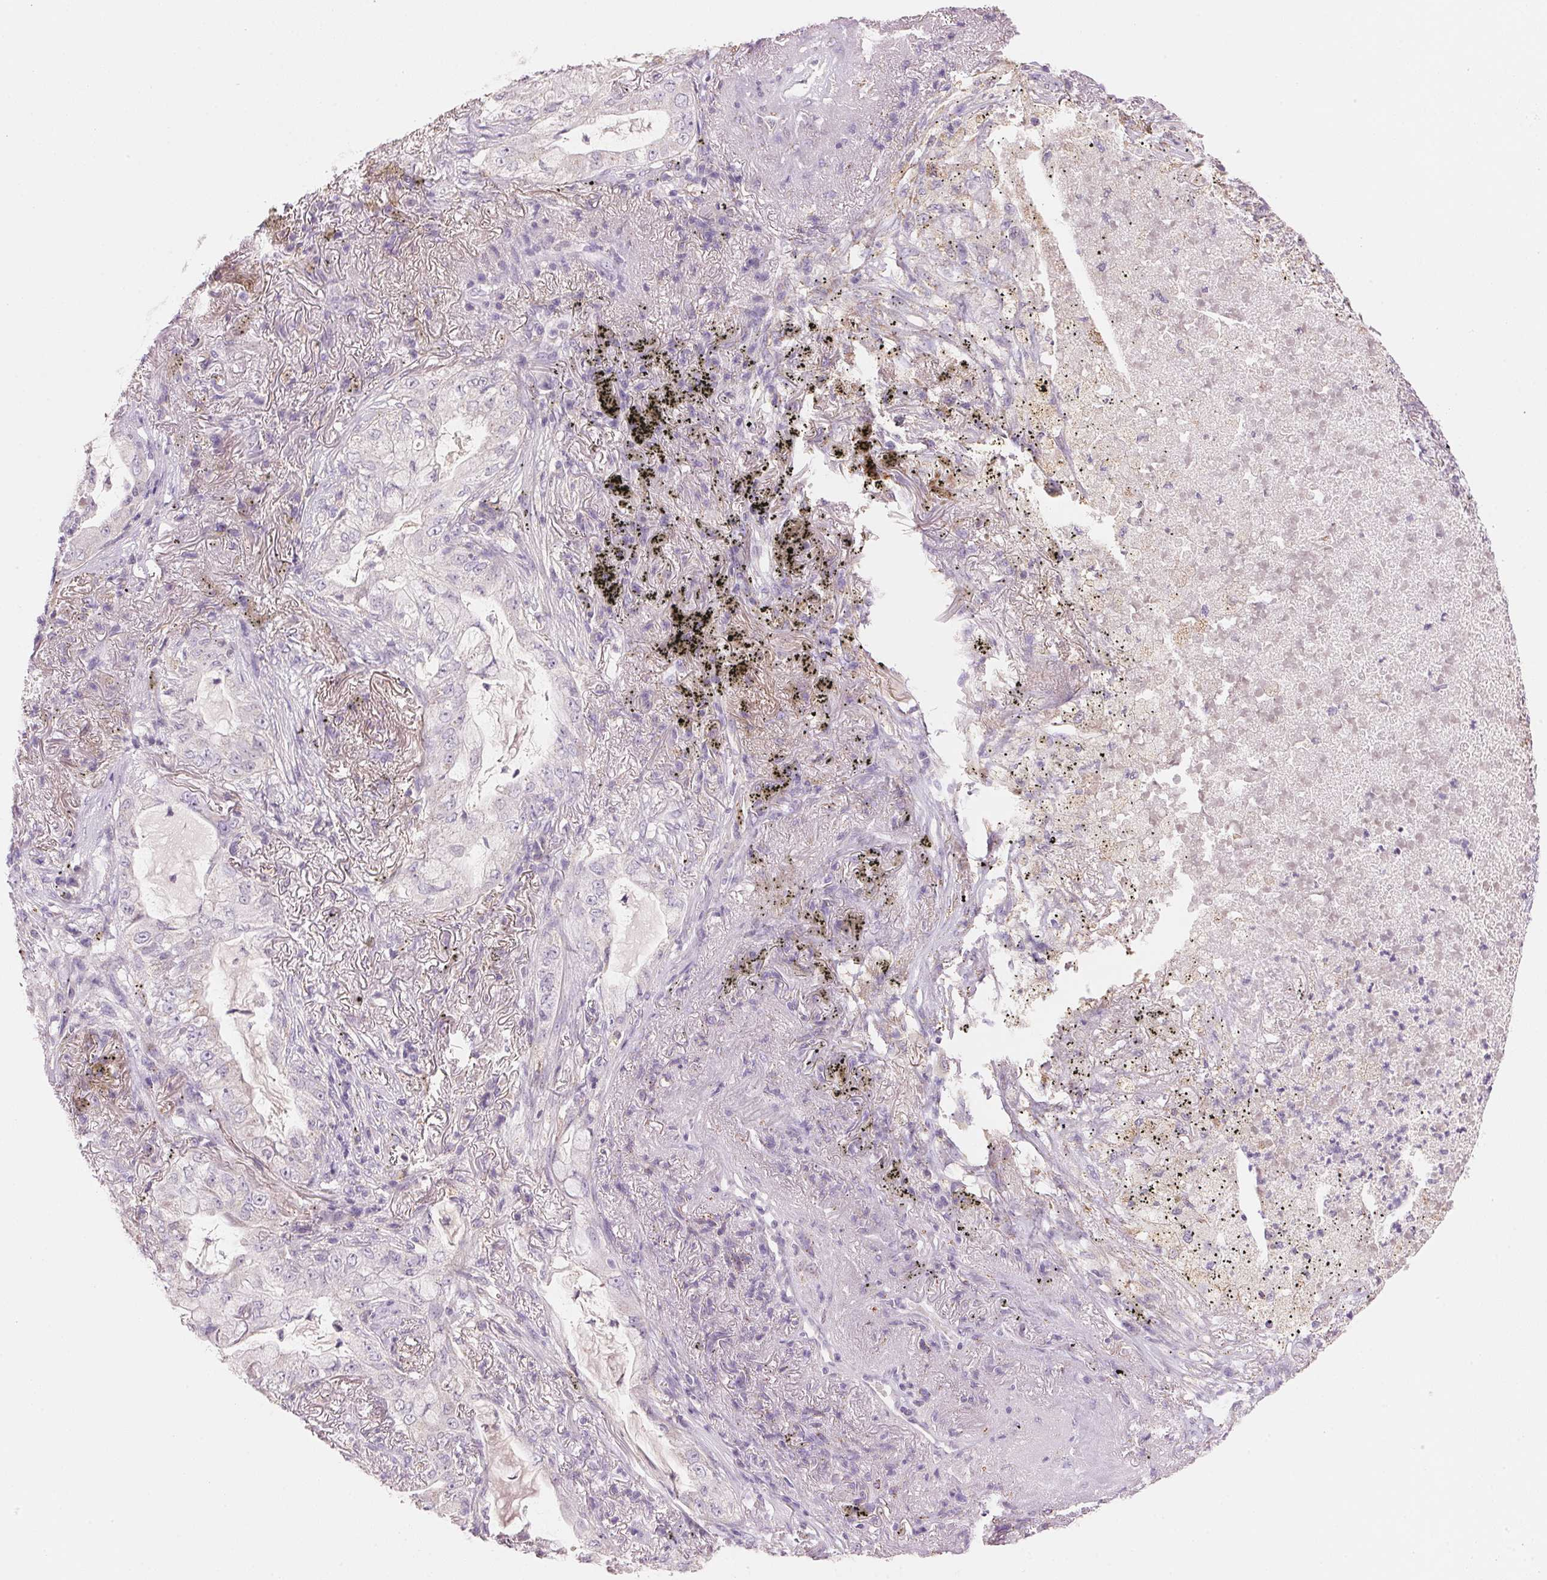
{"staining": {"intensity": "negative", "quantity": "none", "location": "none"}, "tissue": "lung cancer", "cell_type": "Tumor cells", "image_type": "cancer", "snomed": [{"axis": "morphology", "description": "Adenocarcinoma, NOS"}, {"axis": "topography", "description": "Lung"}], "caption": "An immunohistochemistry image of adenocarcinoma (lung) is shown. There is no staining in tumor cells of adenocarcinoma (lung). Nuclei are stained in blue.", "gene": "CYP11B1", "patient": {"sex": "female", "age": 73}}